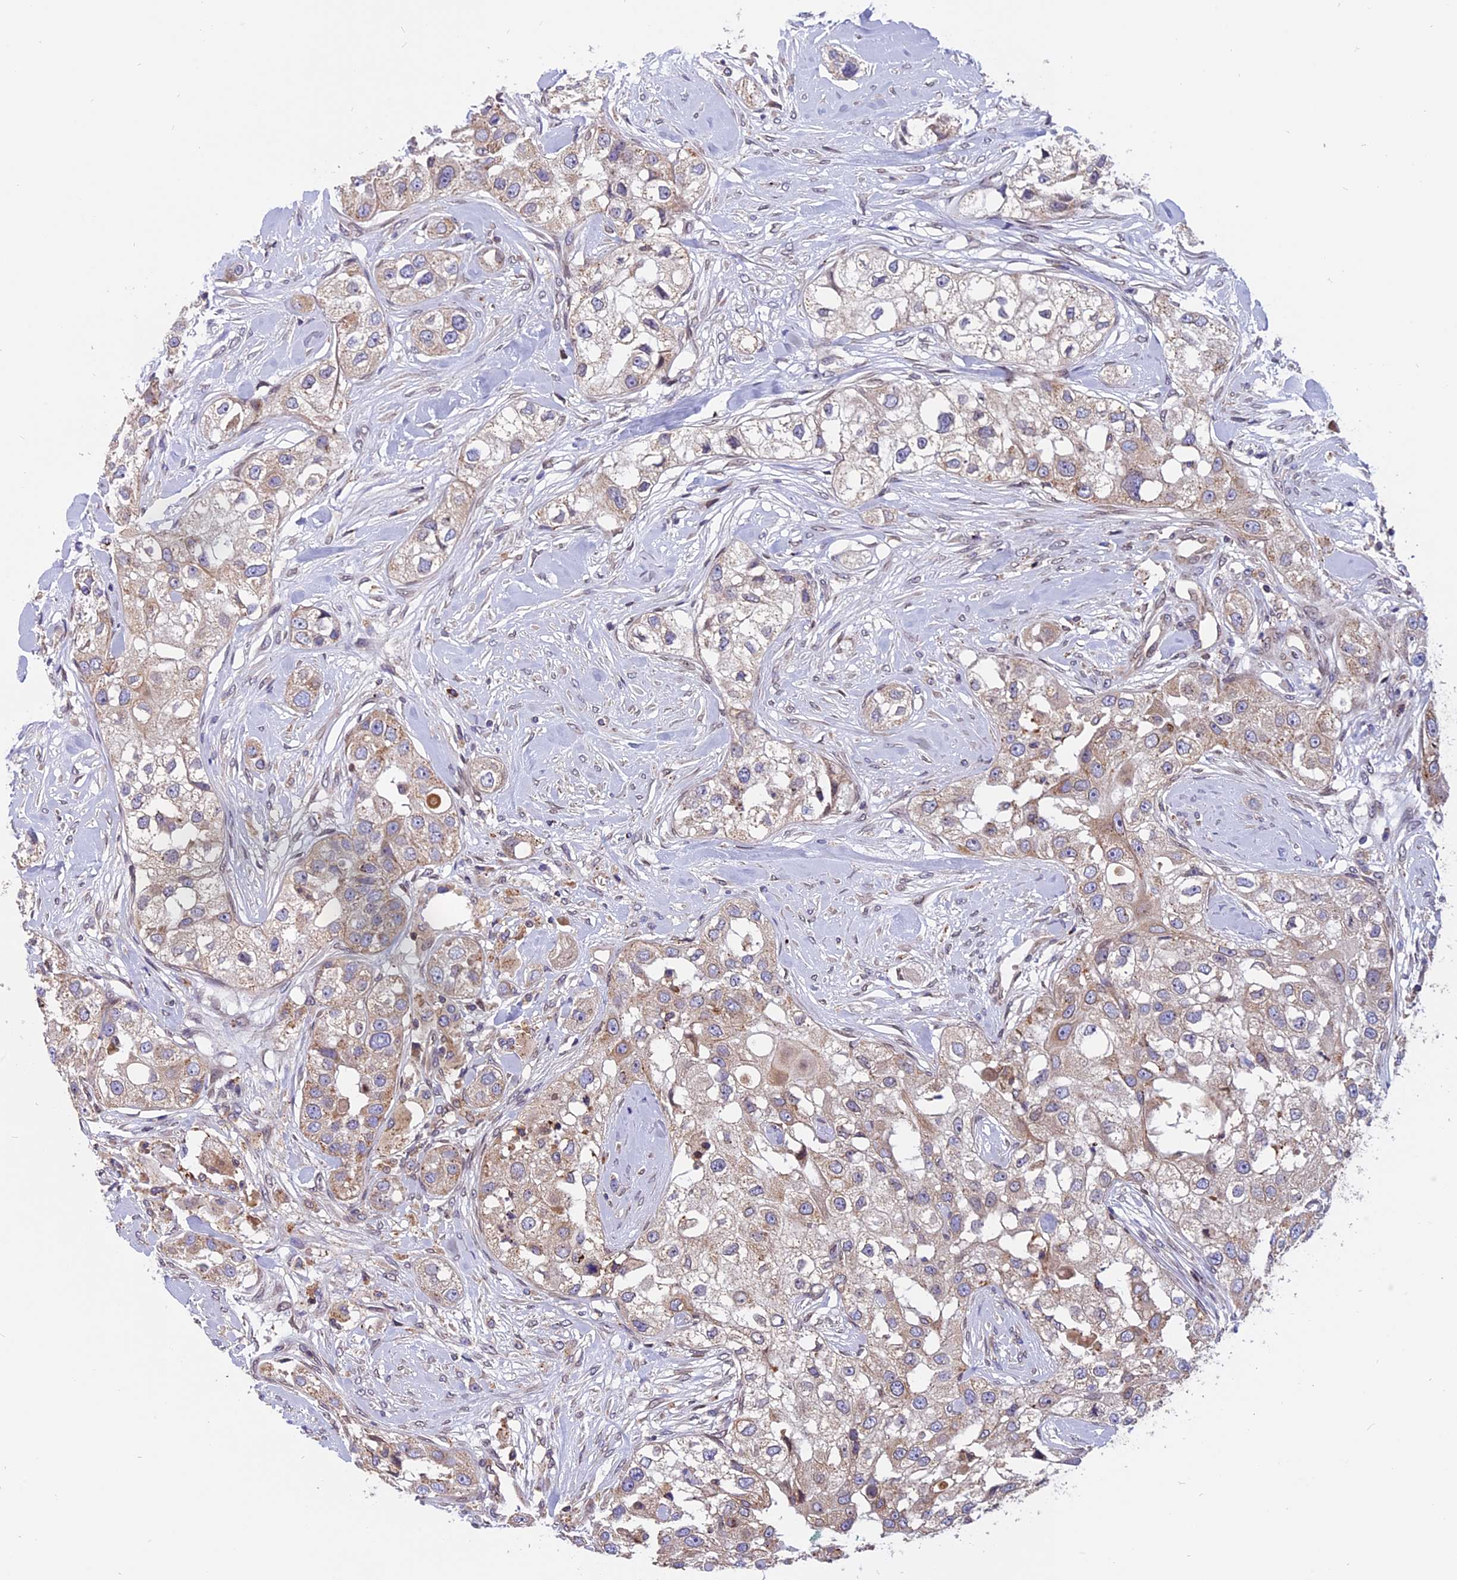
{"staining": {"intensity": "weak", "quantity": "25%-75%", "location": "cytoplasmic/membranous"}, "tissue": "head and neck cancer", "cell_type": "Tumor cells", "image_type": "cancer", "snomed": [{"axis": "morphology", "description": "Normal tissue, NOS"}, {"axis": "morphology", "description": "Squamous cell carcinoma, NOS"}, {"axis": "topography", "description": "Skeletal muscle"}, {"axis": "topography", "description": "Head-Neck"}], "caption": "Immunohistochemical staining of human head and neck cancer displays weak cytoplasmic/membranous protein positivity in about 25%-75% of tumor cells. (Brightfield microscopy of DAB IHC at high magnification).", "gene": "CHMP2A", "patient": {"sex": "male", "age": 51}}